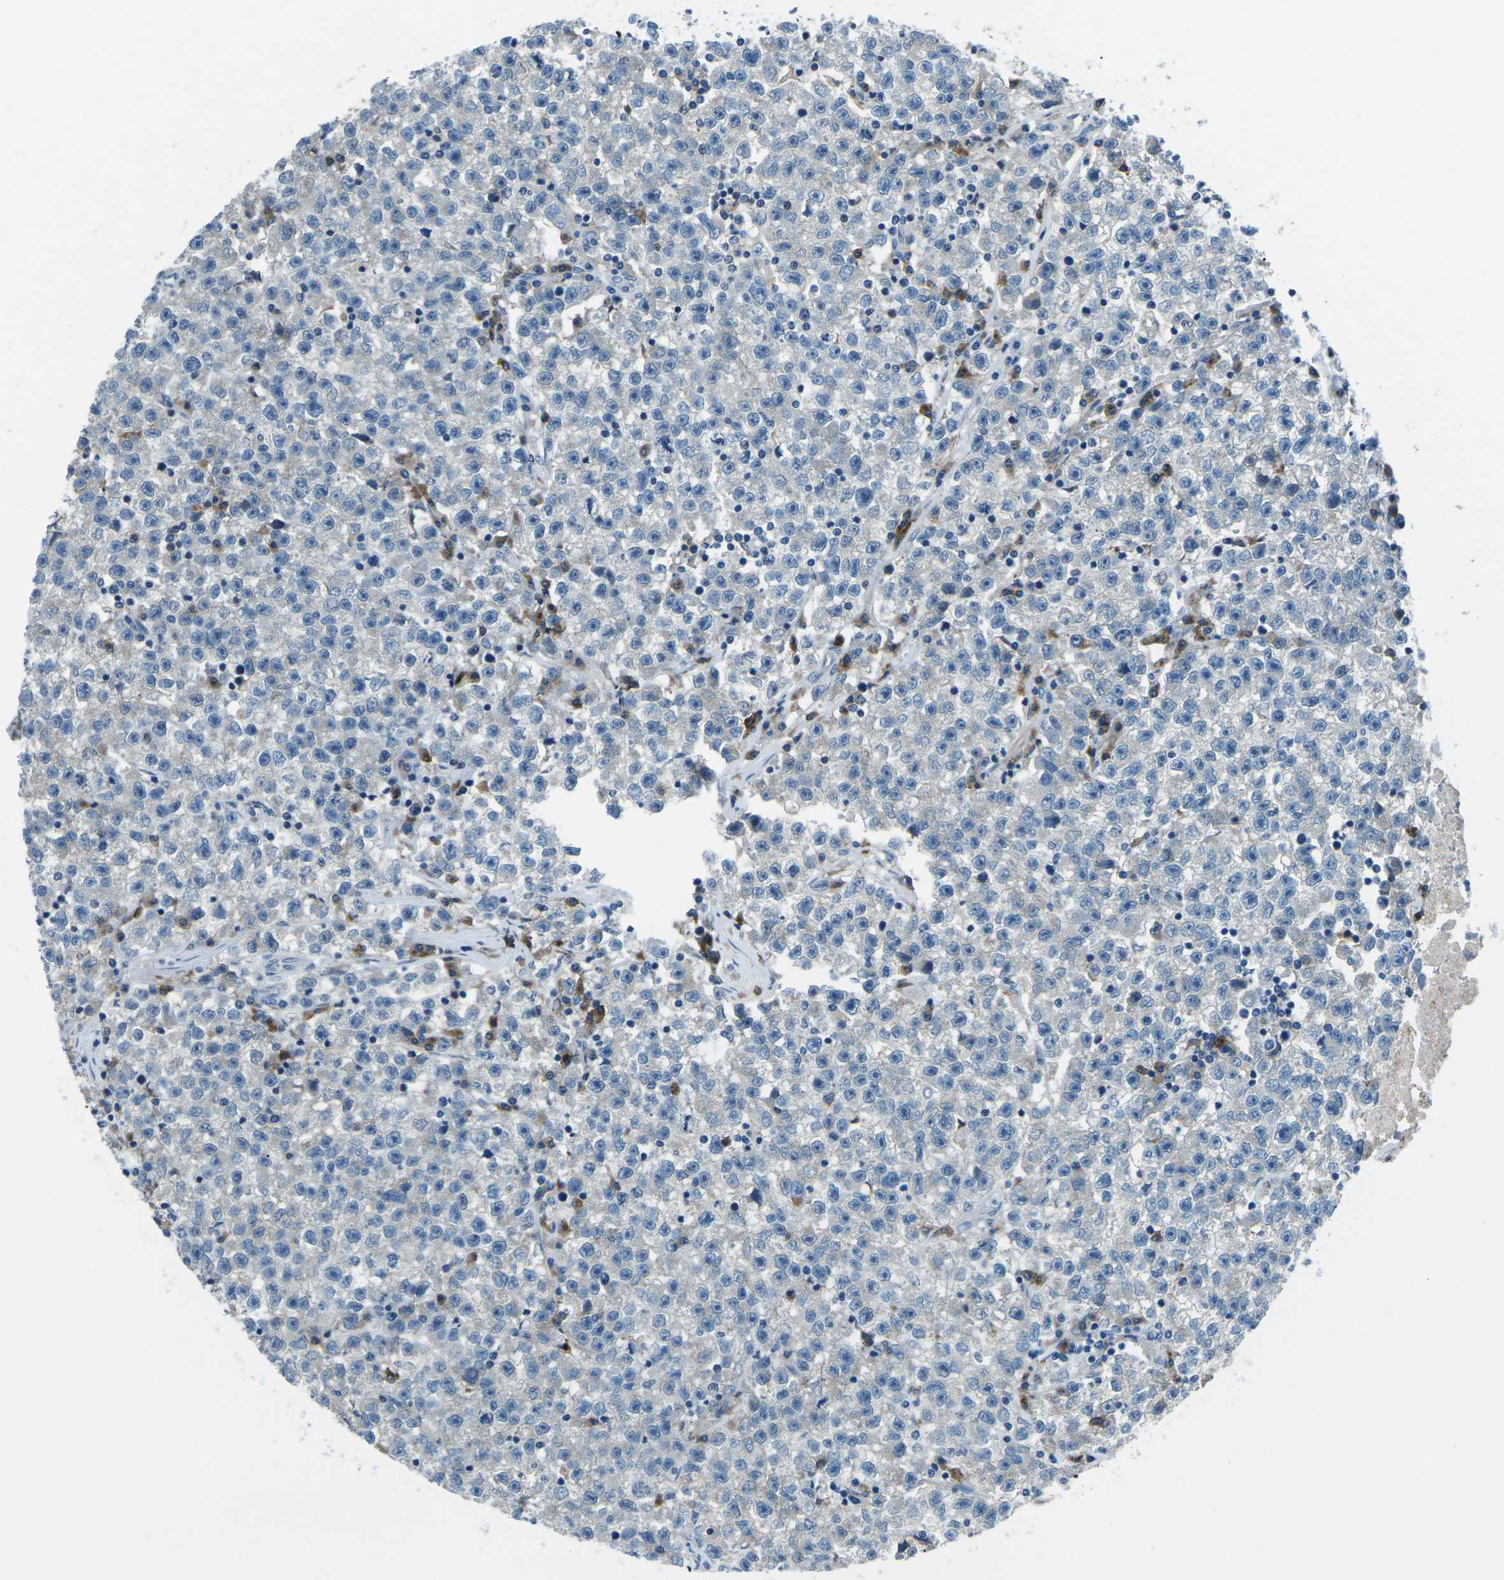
{"staining": {"intensity": "negative", "quantity": "none", "location": "none"}, "tissue": "testis cancer", "cell_type": "Tumor cells", "image_type": "cancer", "snomed": [{"axis": "morphology", "description": "Seminoma, NOS"}, {"axis": "topography", "description": "Testis"}], "caption": "Micrograph shows no protein staining in tumor cells of testis seminoma tissue.", "gene": "CD1D", "patient": {"sex": "male", "age": 22}}